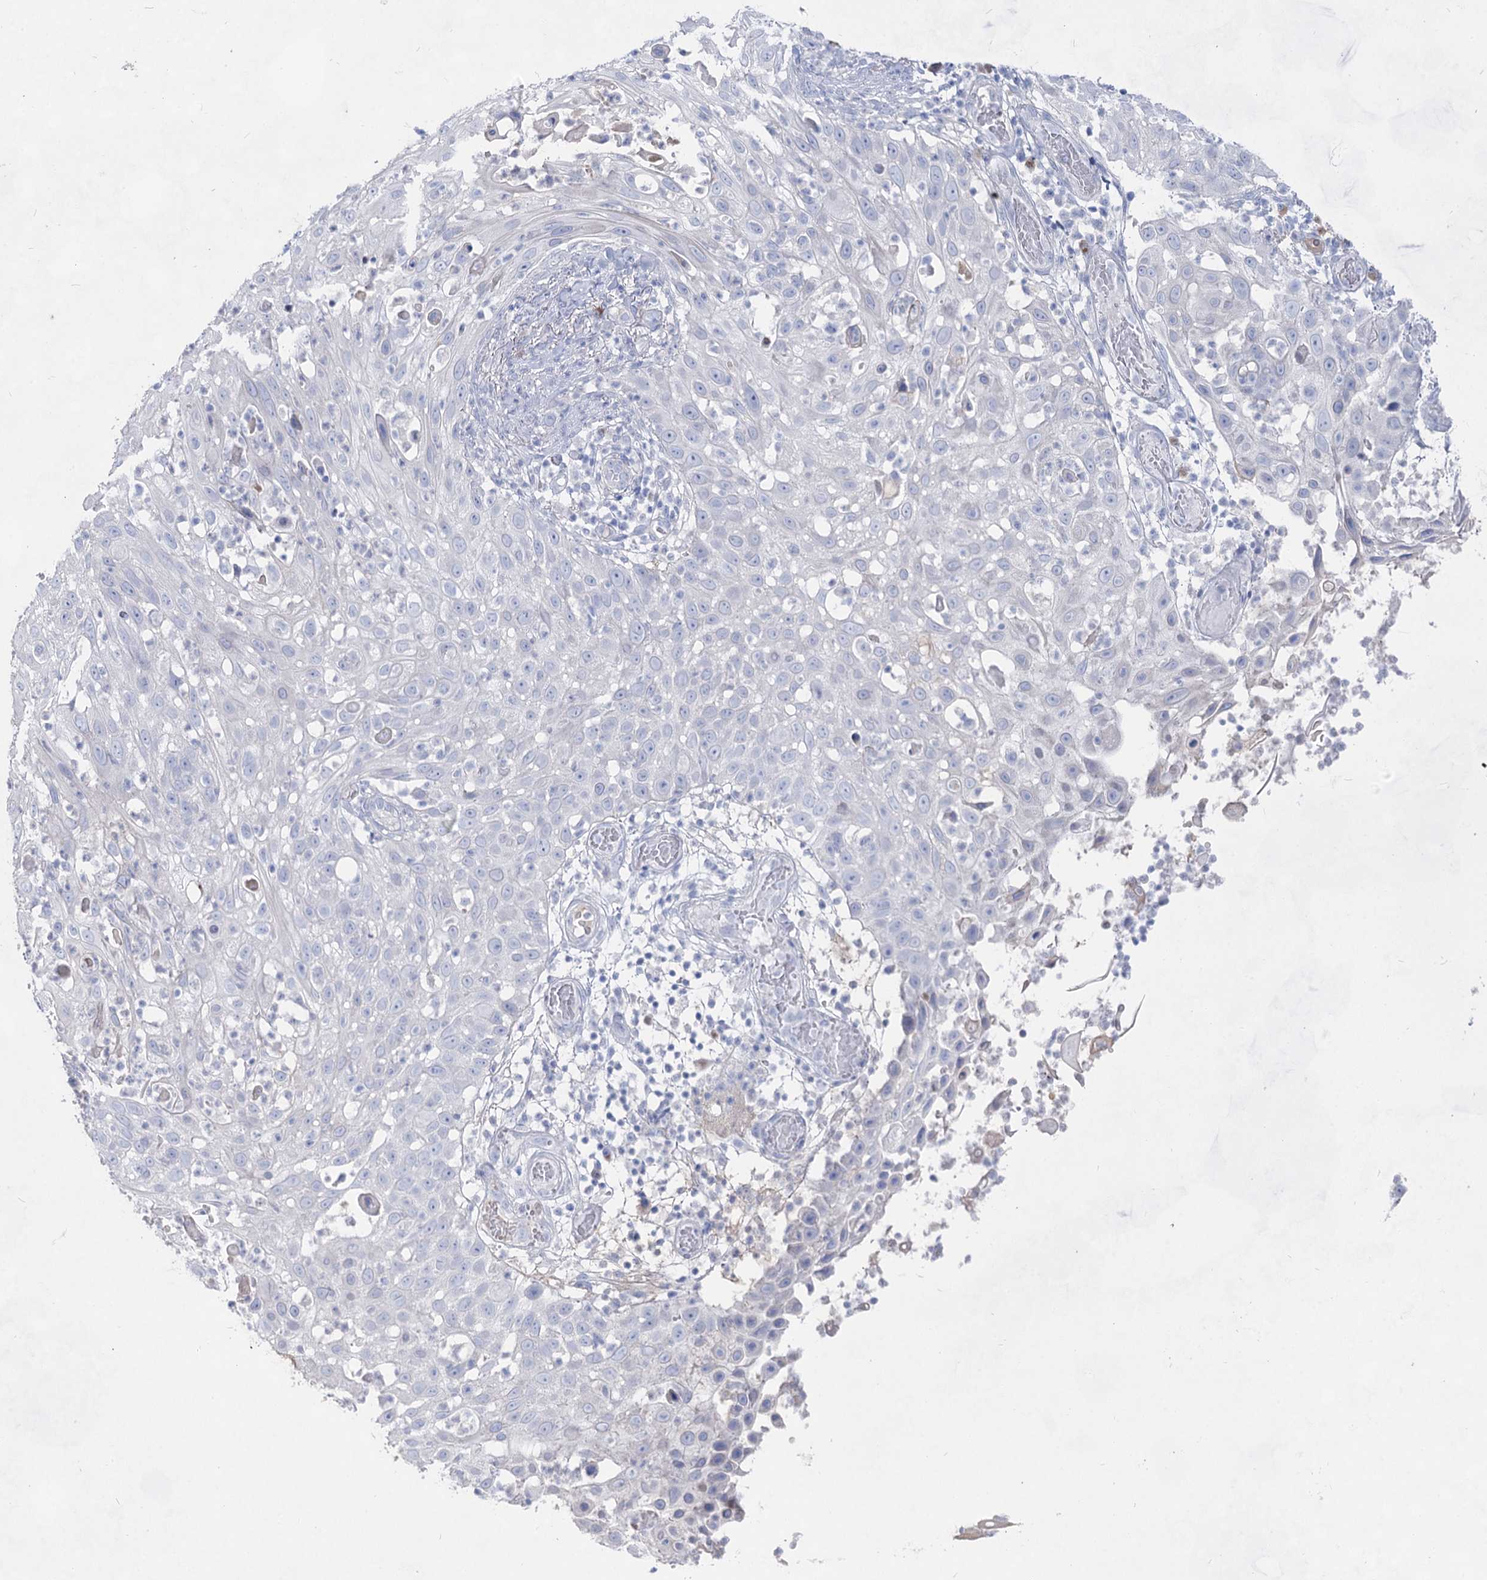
{"staining": {"intensity": "negative", "quantity": "none", "location": "none"}, "tissue": "skin cancer", "cell_type": "Tumor cells", "image_type": "cancer", "snomed": [{"axis": "morphology", "description": "Squamous cell carcinoma, NOS"}, {"axis": "topography", "description": "Skin"}], "caption": "Immunohistochemistry (IHC) of skin cancer shows no positivity in tumor cells.", "gene": "ACRV1", "patient": {"sex": "female", "age": 44}}